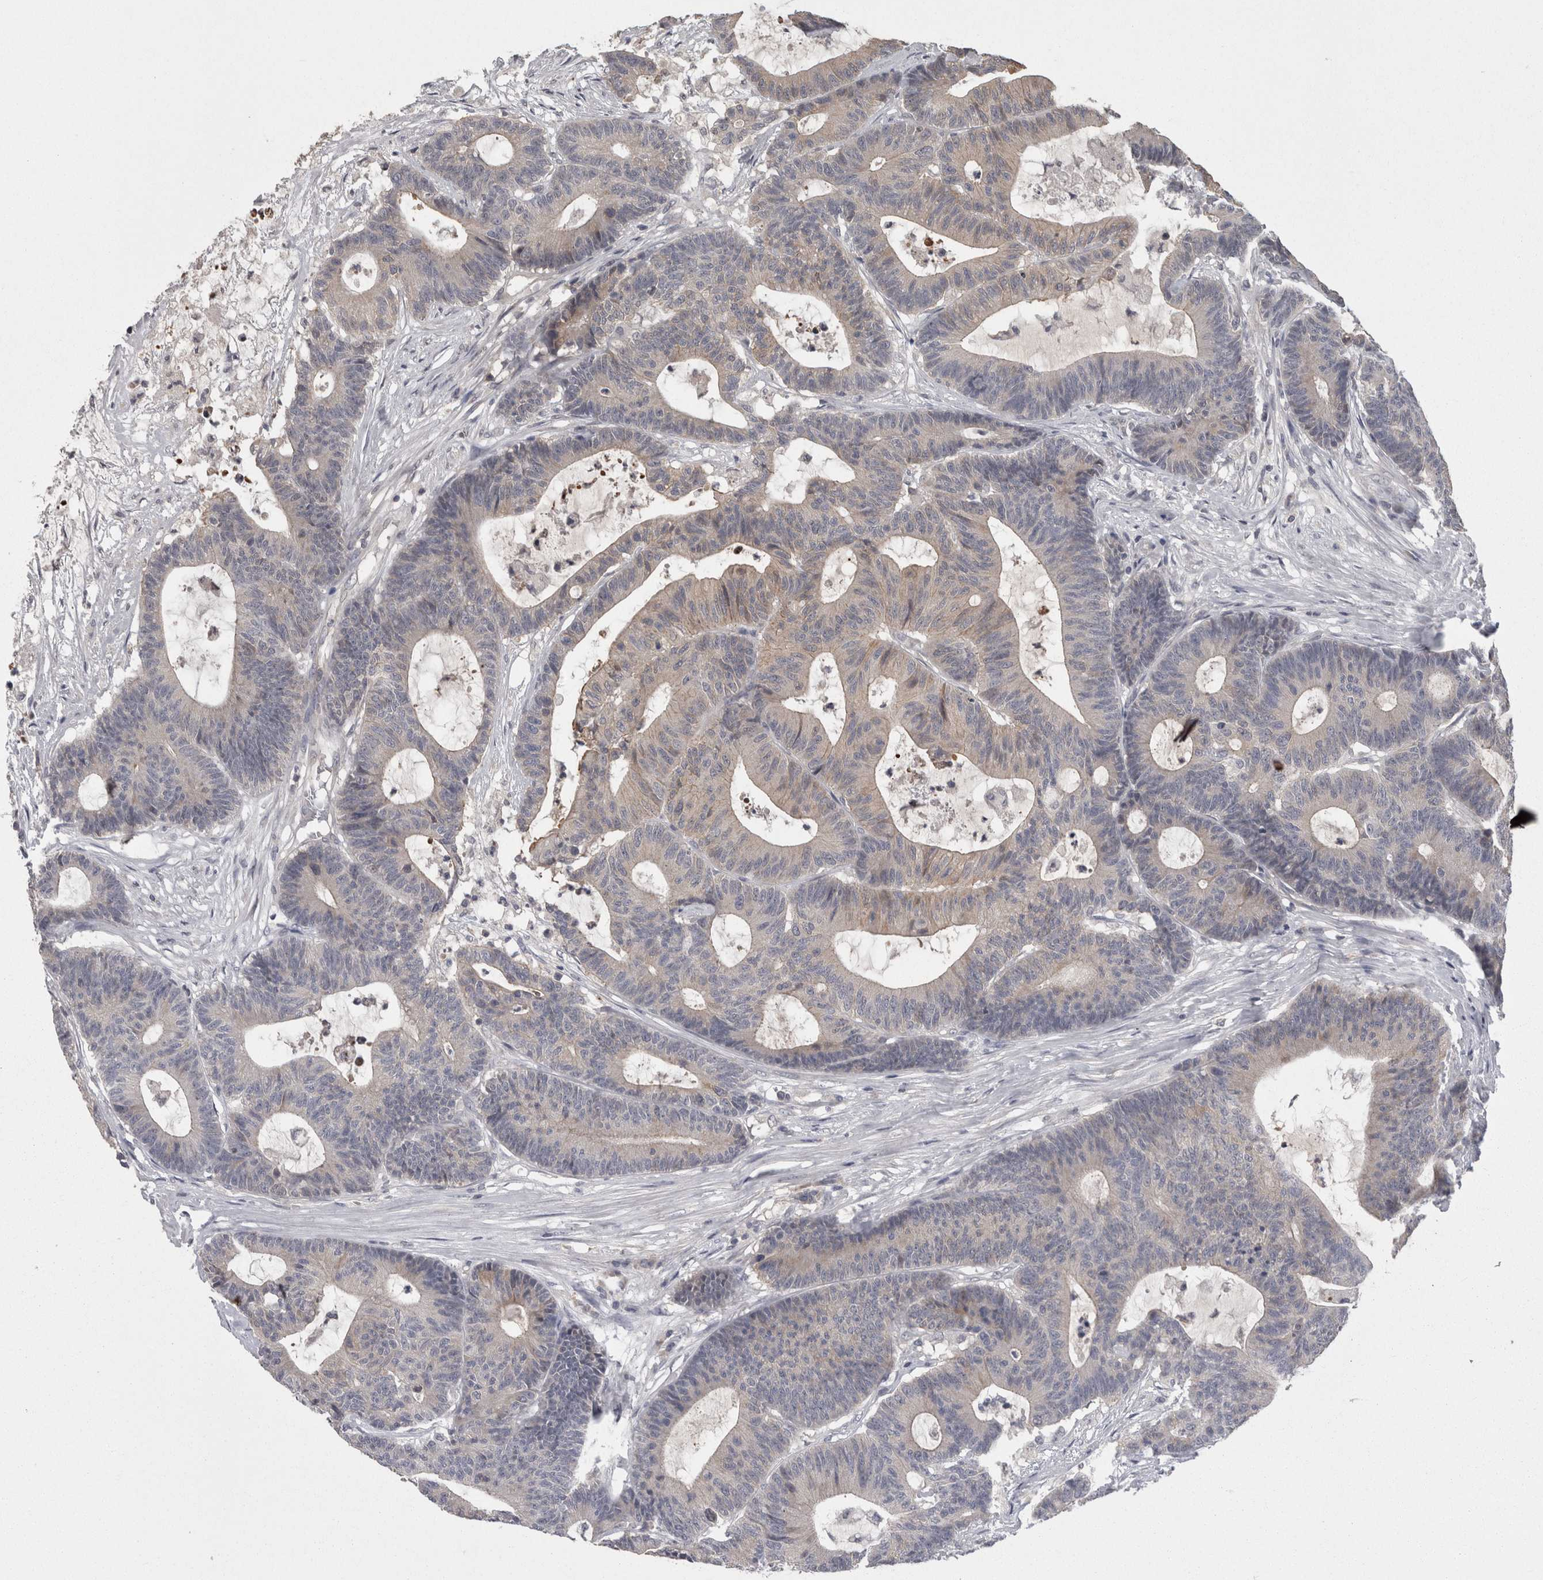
{"staining": {"intensity": "weak", "quantity": "<25%", "location": "cytoplasmic/membranous"}, "tissue": "colorectal cancer", "cell_type": "Tumor cells", "image_type": "cancer", "snomed": [{"axis": "morphology", "description": "Adenocarcinoma, NOS"}, {"axis": "topography", "description": "Colon"}], "caption": "Colorectal adenocarcinoma stained for a protein using immunohistochemistry (IHC) shows no expression tumor cells.", "gene": "PON3", "patient": {"sex": "female", "age": 84}}